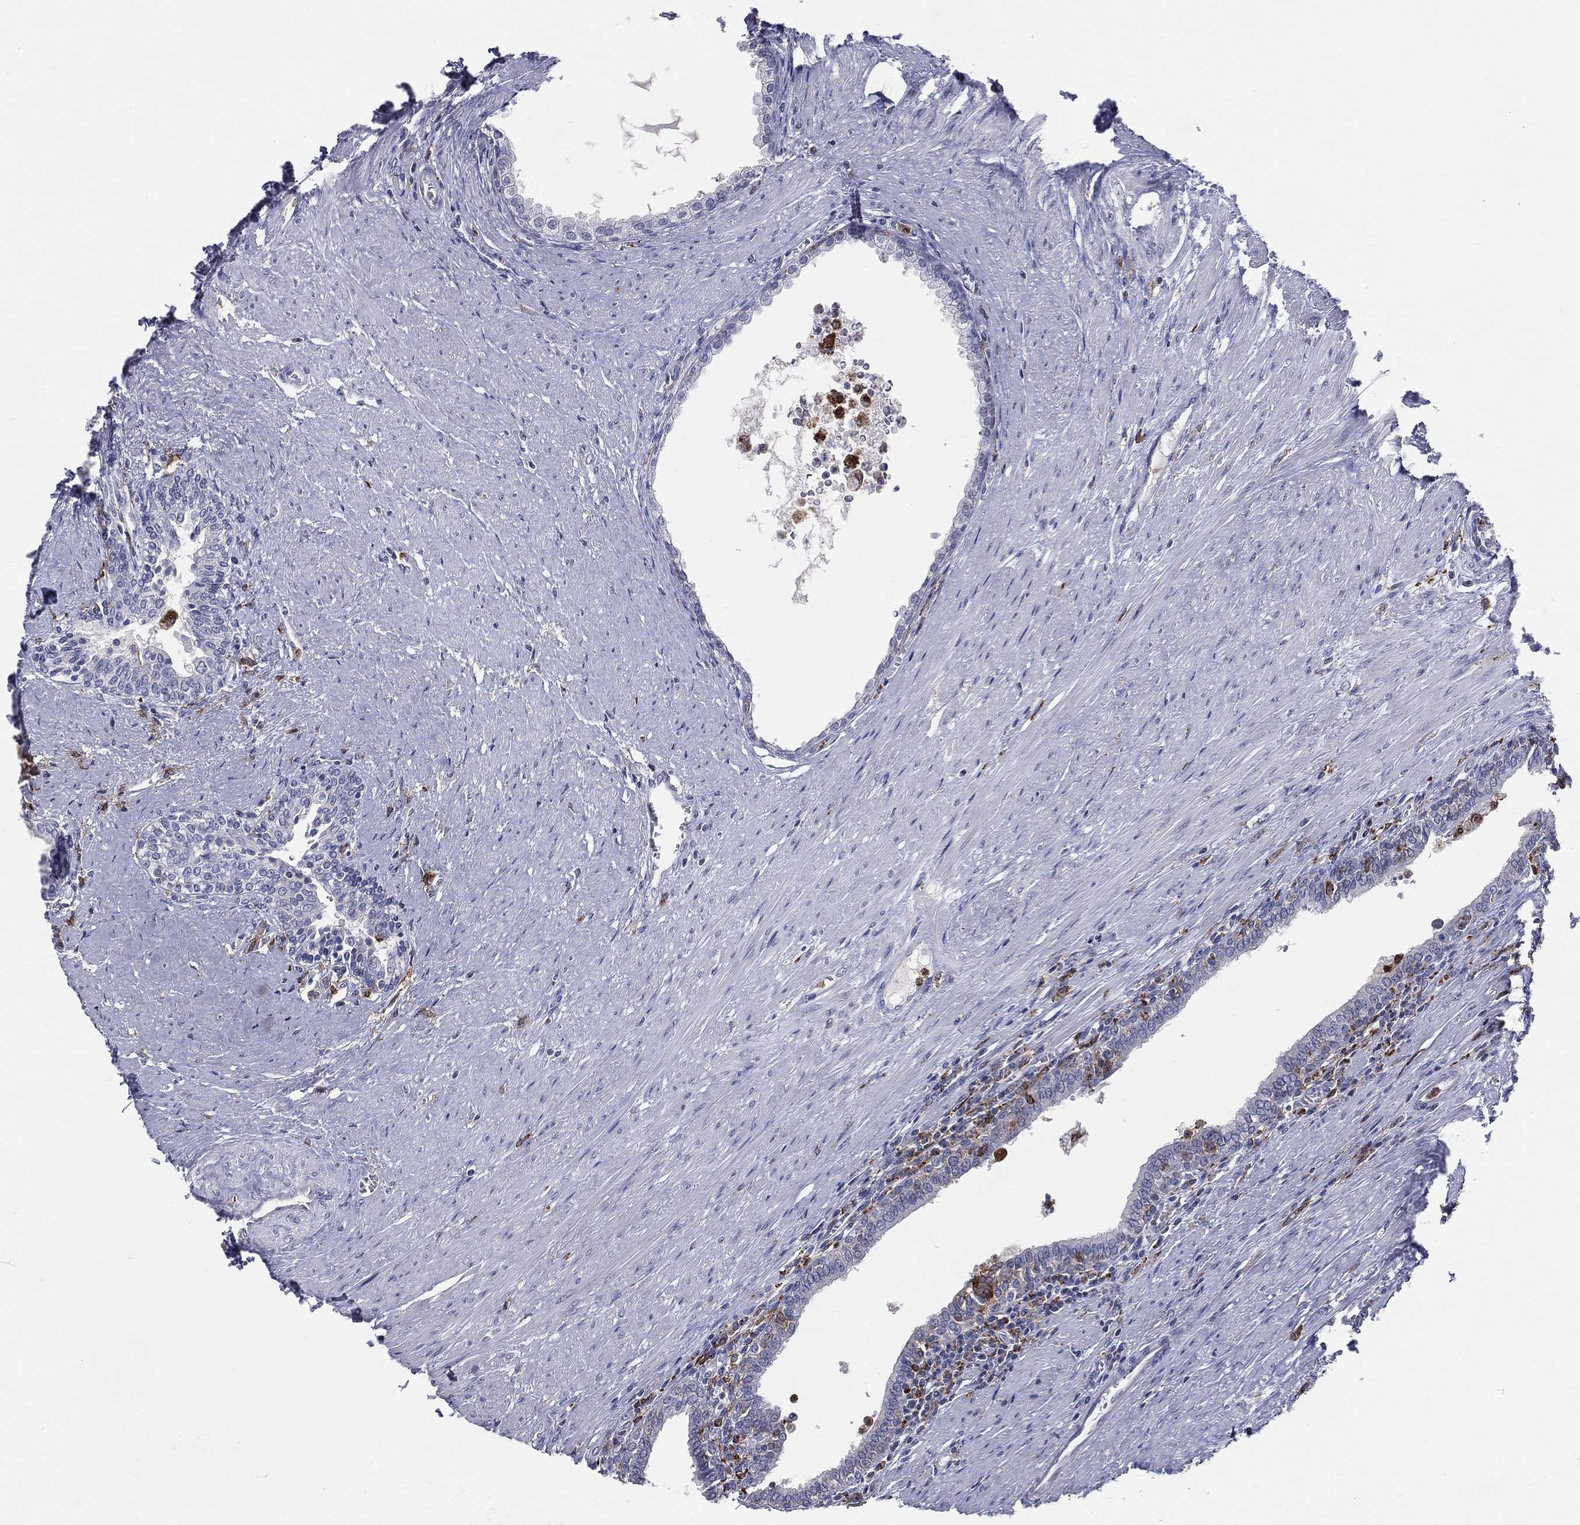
{"staining": {"intensity": "negative", "quantity": "none", "location": "none"}, "tissue": "prostate", "cell_type": "Glandular cells", "image_type": "normal", "snomed": [{"axis": "morphology", "description": "Normal tissue, NOS"}, {"axis": "topography", "description": "Prostate"}], "caption": "IHC histopathology image of benign prostate: prostate stained with DAB exhibits no significant protein positivity in glandular cells.", "gene": "EVI2B", "patient": {"sex": "male", "age": 64}}